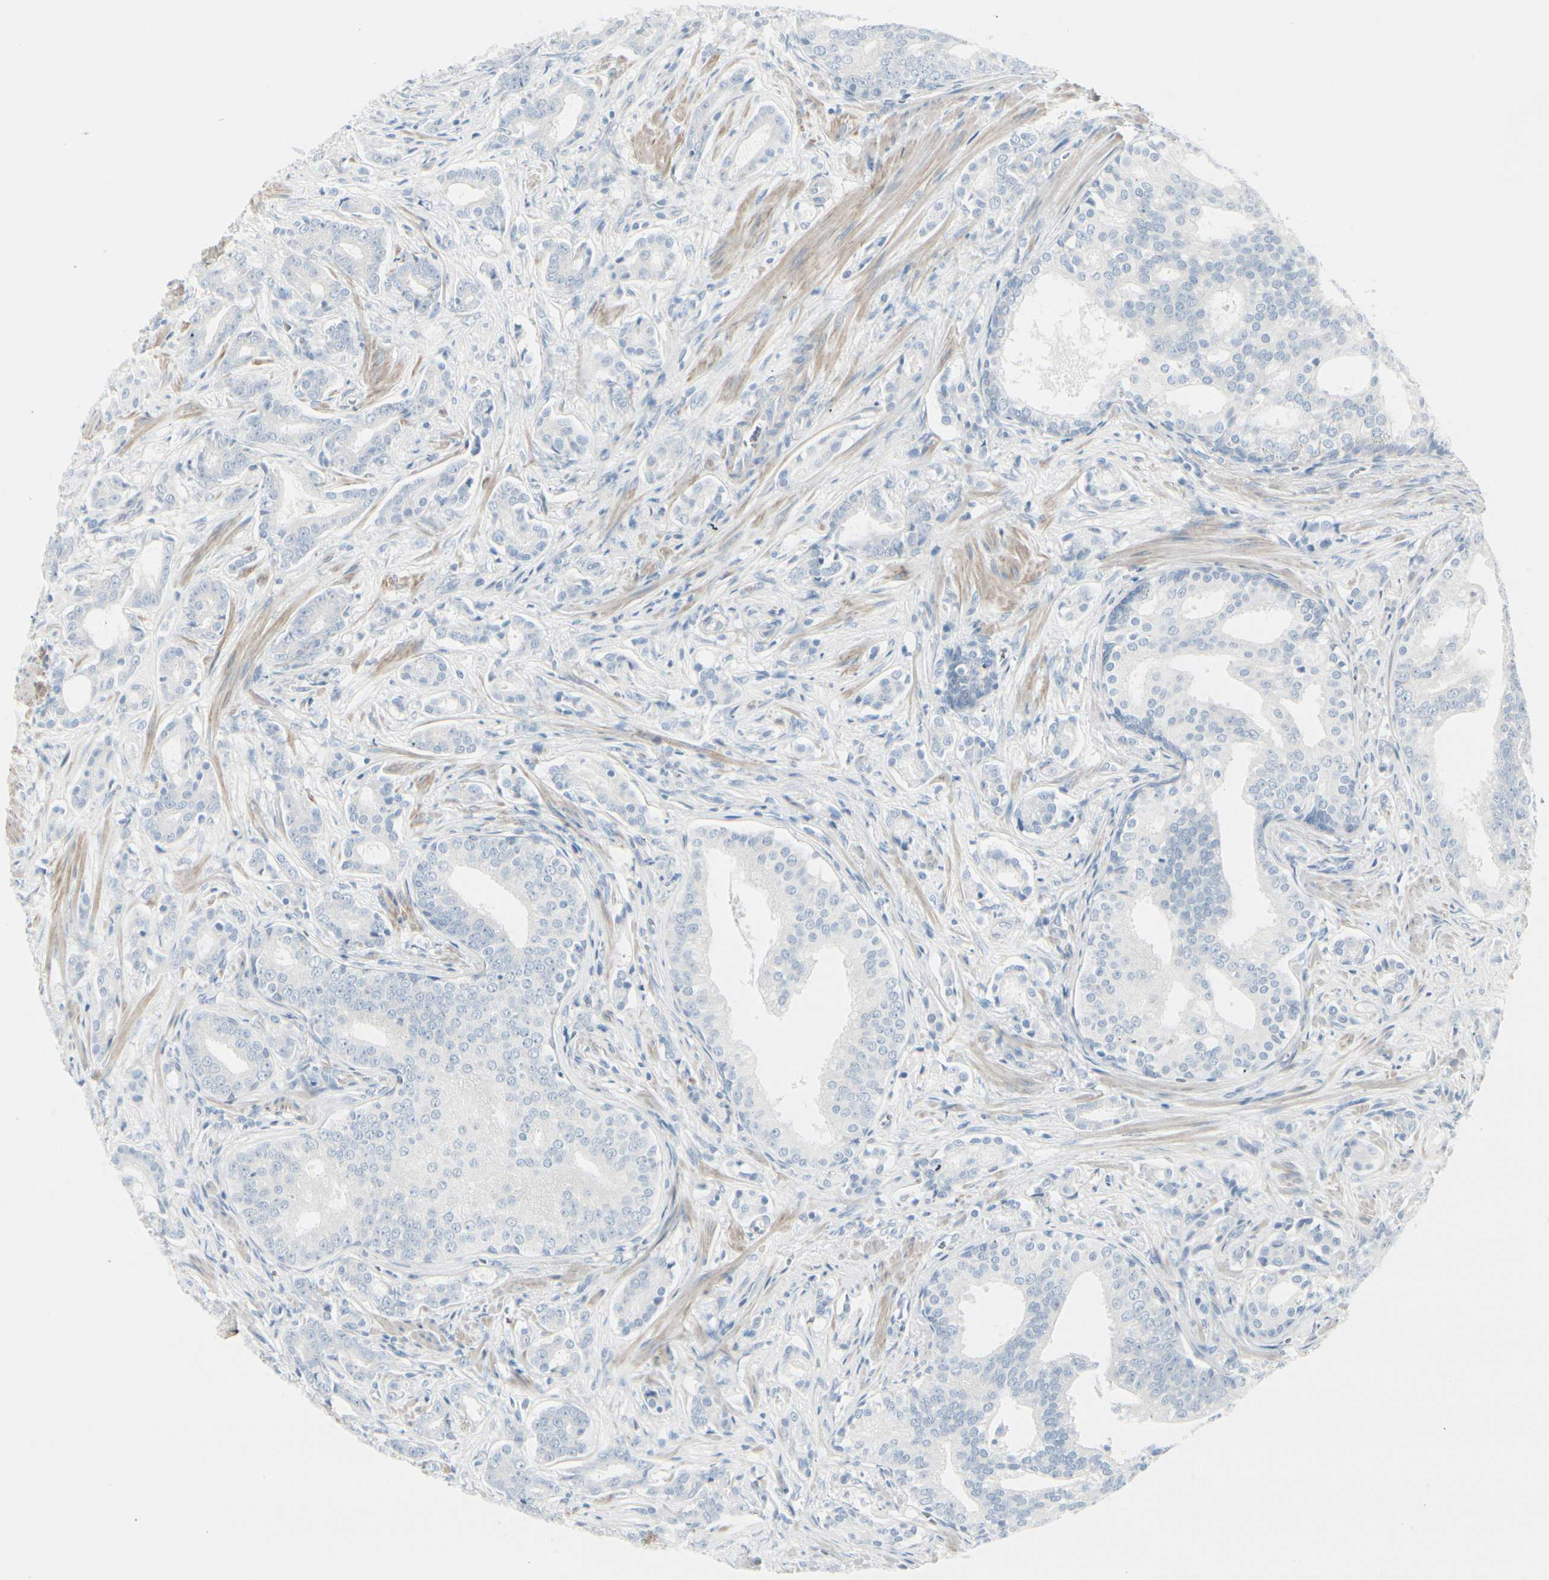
{"staining": {"intensity": "negative", "quantity": "none", "location": "none"}, "tissue": "prostate cancer", "cell_type": "Tumor cells", "image_type": "cancer", "snomed": [{"axis": "morphology", "description": "Adenocarcinoma, Low grade"}, {"axis": "topography", "description": "Prostate"}], "caption": "Immunohistochemistry histopathology image of human prostate low-grade adenocarcinoma stained for a protein (brown), which demonstrates no expression in tumor cells. The staining was performed using DAB (3,3'-diaminobenzidine) to visualize the protein expression in brown, while the nuclei were stained in blue with hematoxylin (Magnification: 20x).", "gene": "CDHR5", "patient": {"sex": "male", "age": 58}}